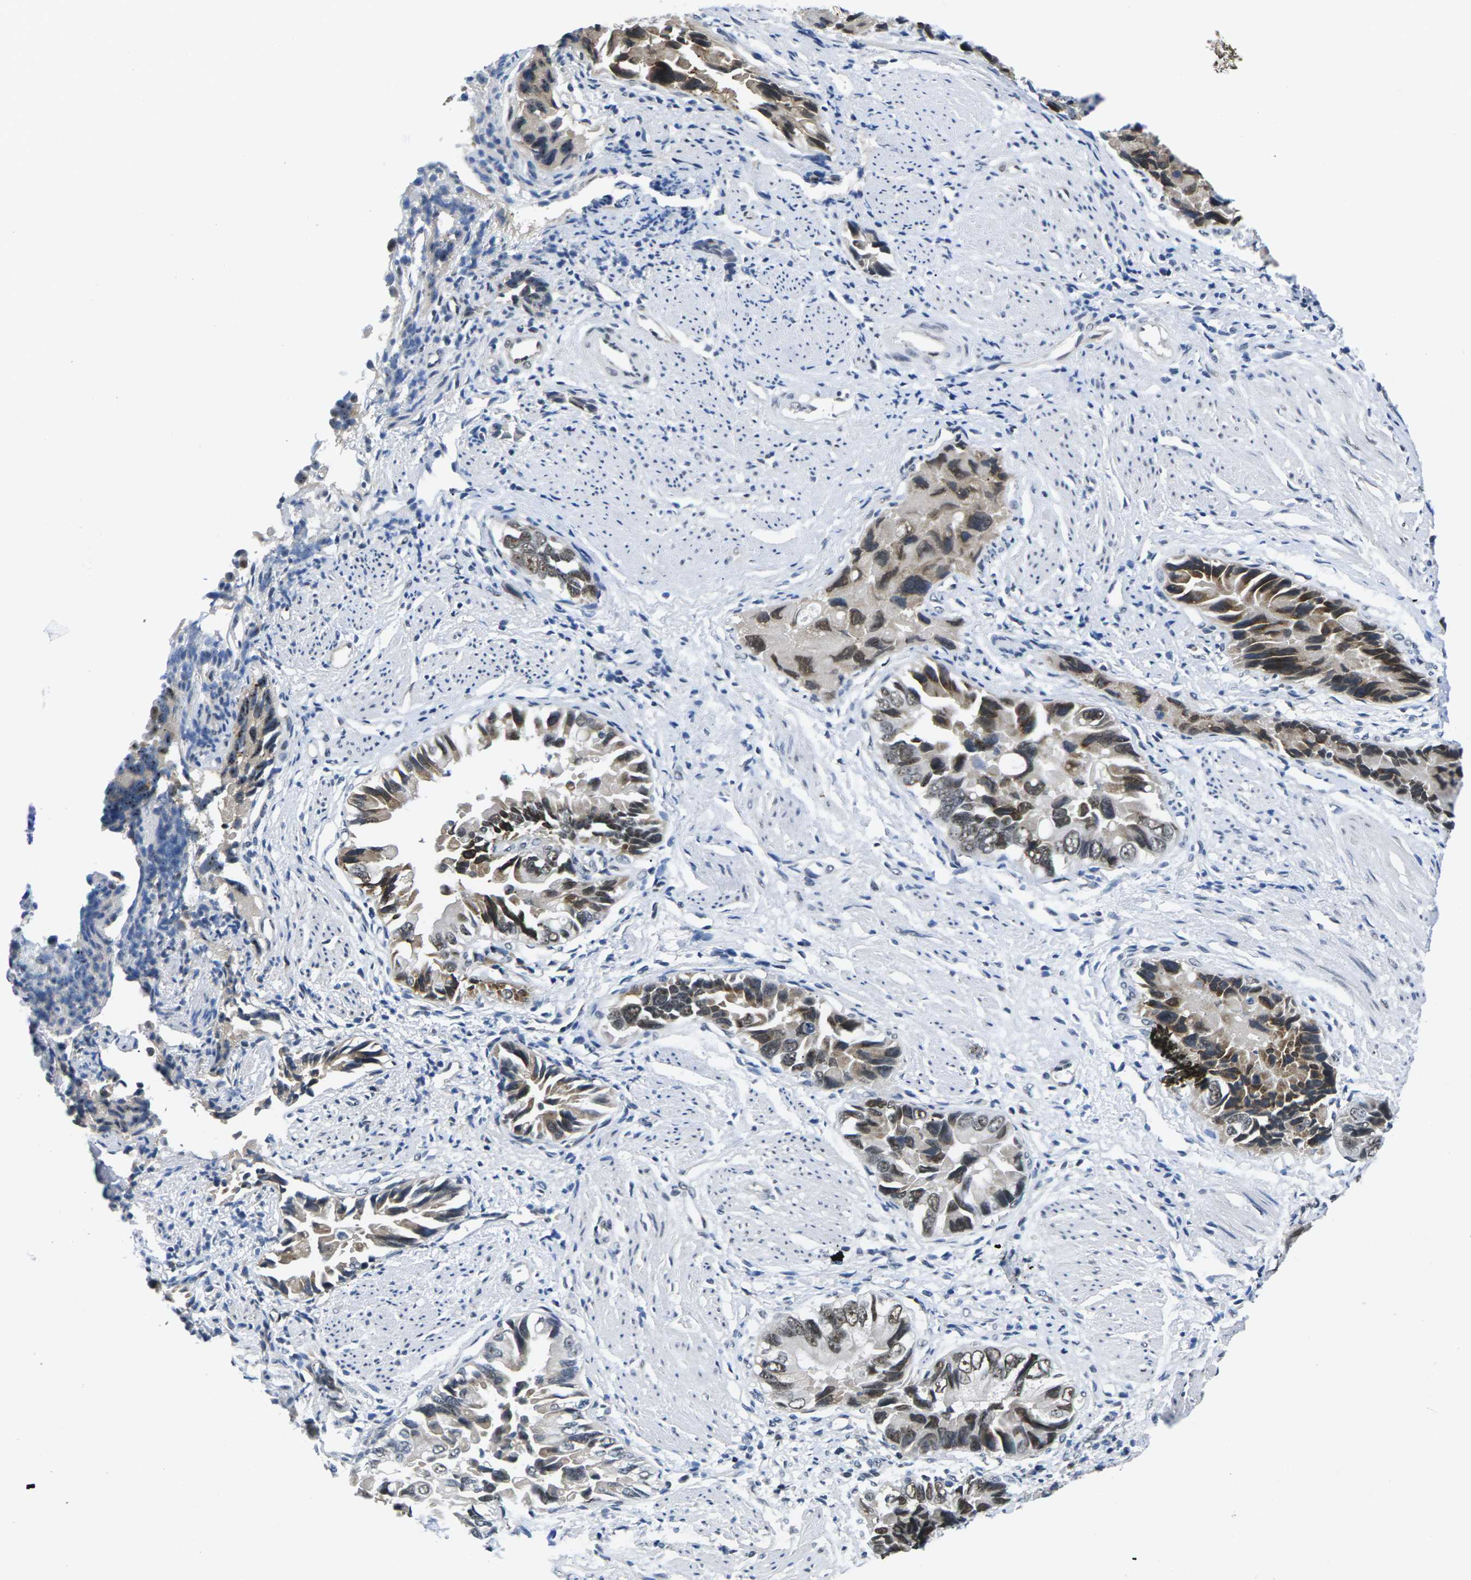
{"staining": {"intensity": "strong", "quantity": ">75%", "location": "nuclear"}, "tissue": "liver cancer", "cell_type": "Tumor cells", "image_type": "cancer", "snomed": [{"axis": "morphology", "description": "Cholangiocarcinoma"}, {"axis": "topography", "description": "Liver"}], "caption": "DAB immunohistochemical staining of human liver cancer demonstrates strong nuclear protein positivity in about >75% of tumor cells.", "gene": "NSRP1", "patient": {"sex": "female", "age": 79}}